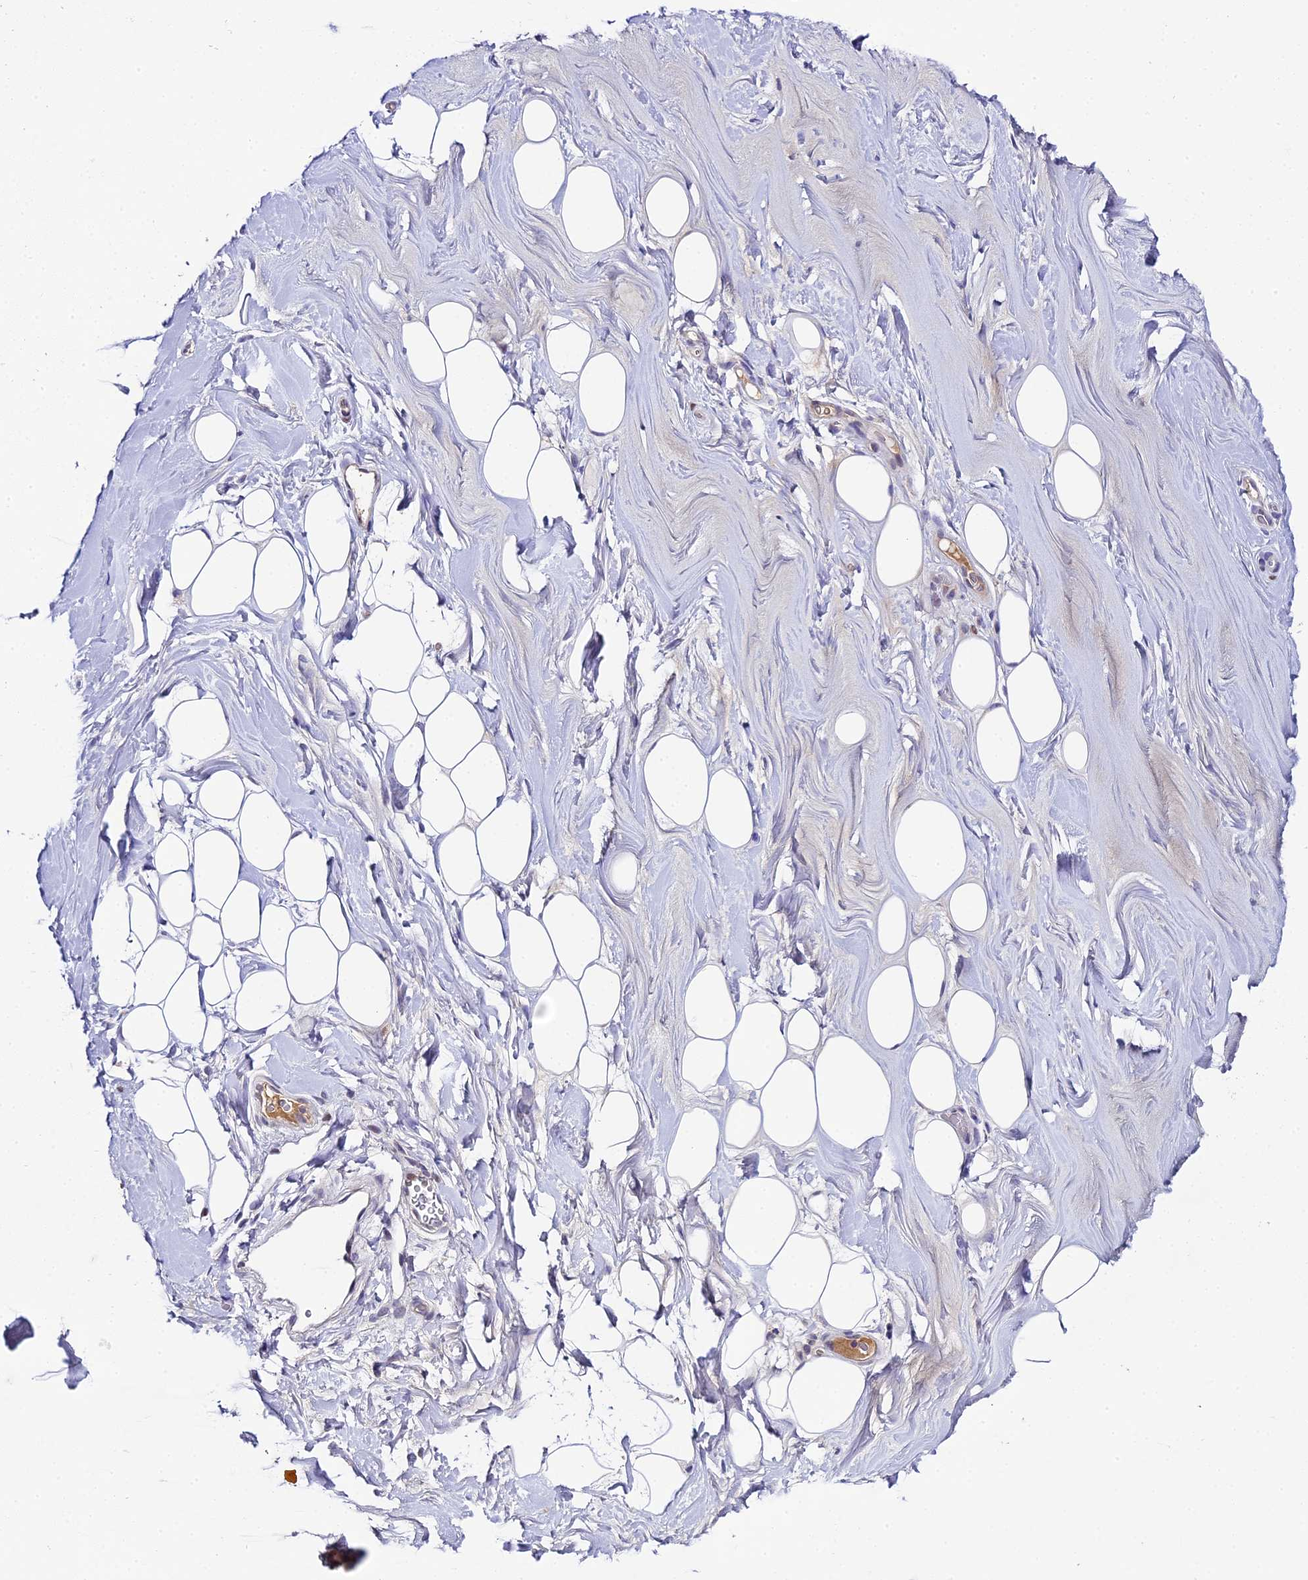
{"staining": {"intensity": "negative", "quantity": "none", "location": "none"}, "tissue": "adipose tissue", "cell_type": "Adipocytes", "image_type": "normal", "snomed": [{"axis": "morphology", "description": "Normal tissue, NOS"}, {"axis": "topography", "description": "Breast"}], "caption": "There is no significant expression in adipocytes of adipose tissue. Brightfield microscopy of immunohistochemistry stained with DAB (brown) and hematoxylin (blue), captured at high magnification.", "gene": "ENKD1", "patient": {"sex": "female", "age": 26}}